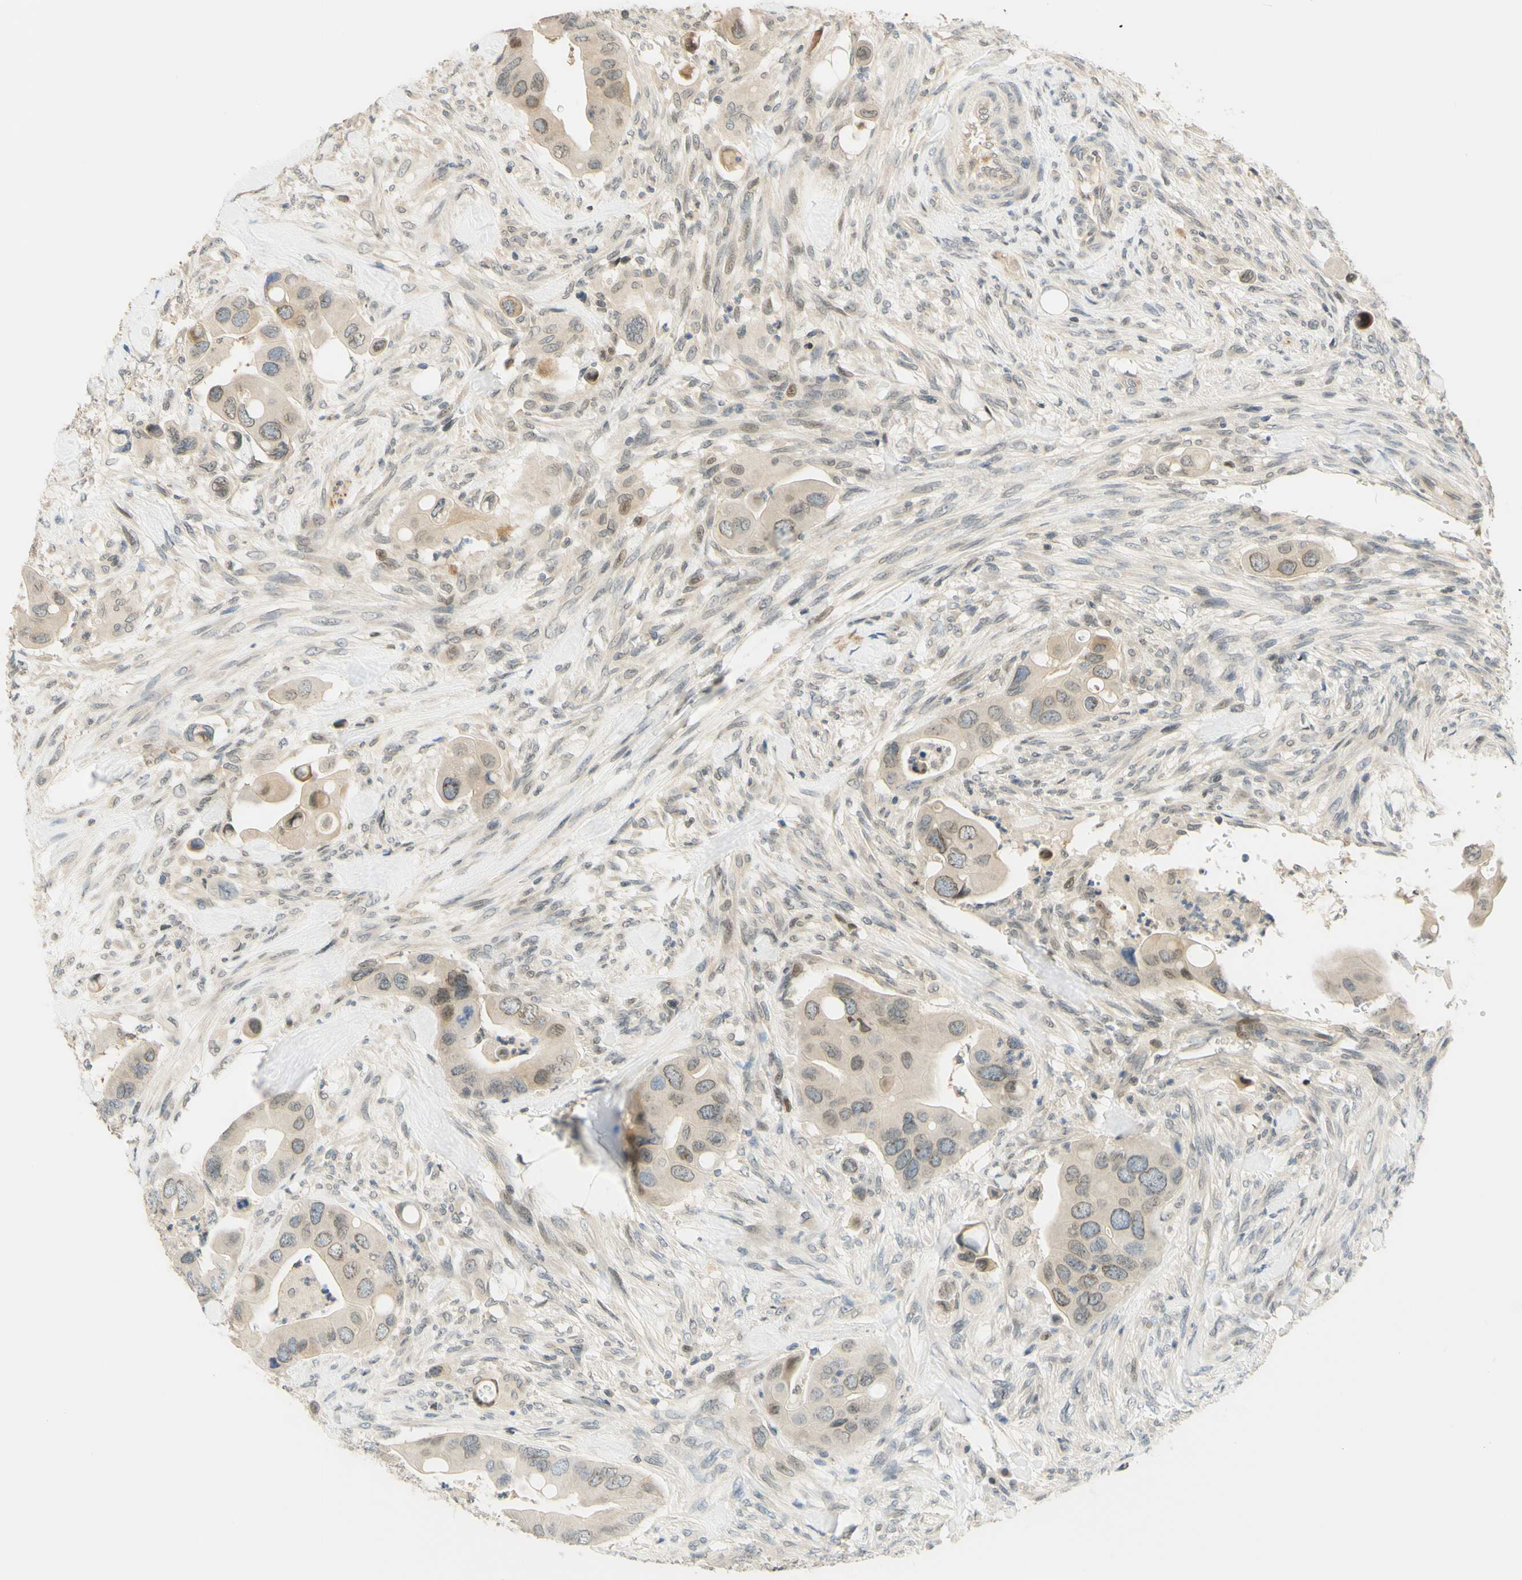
{"staining": {"intensity": "weak", "quantity": "<25%", "location": "cytoplasmic/membranous"}, "tissue": "colorectal cancer", "cell_type": "Tumor cells", "image_type": "cancer", "snomed": [{"axis": "morphology", "description": "Adenocarcinoma, NOS"}, {"axis": "topography", "description": "Rectum"}], "caption": "There is no significant positivity in tumor cells of colorectal adenocarcinoma. (DAB (3,3'-diaminobenzidine) IHC with hematoxylin counter stain).", "gene": "C2CD2L", "patient": {"sex": "female", "age": 57}}